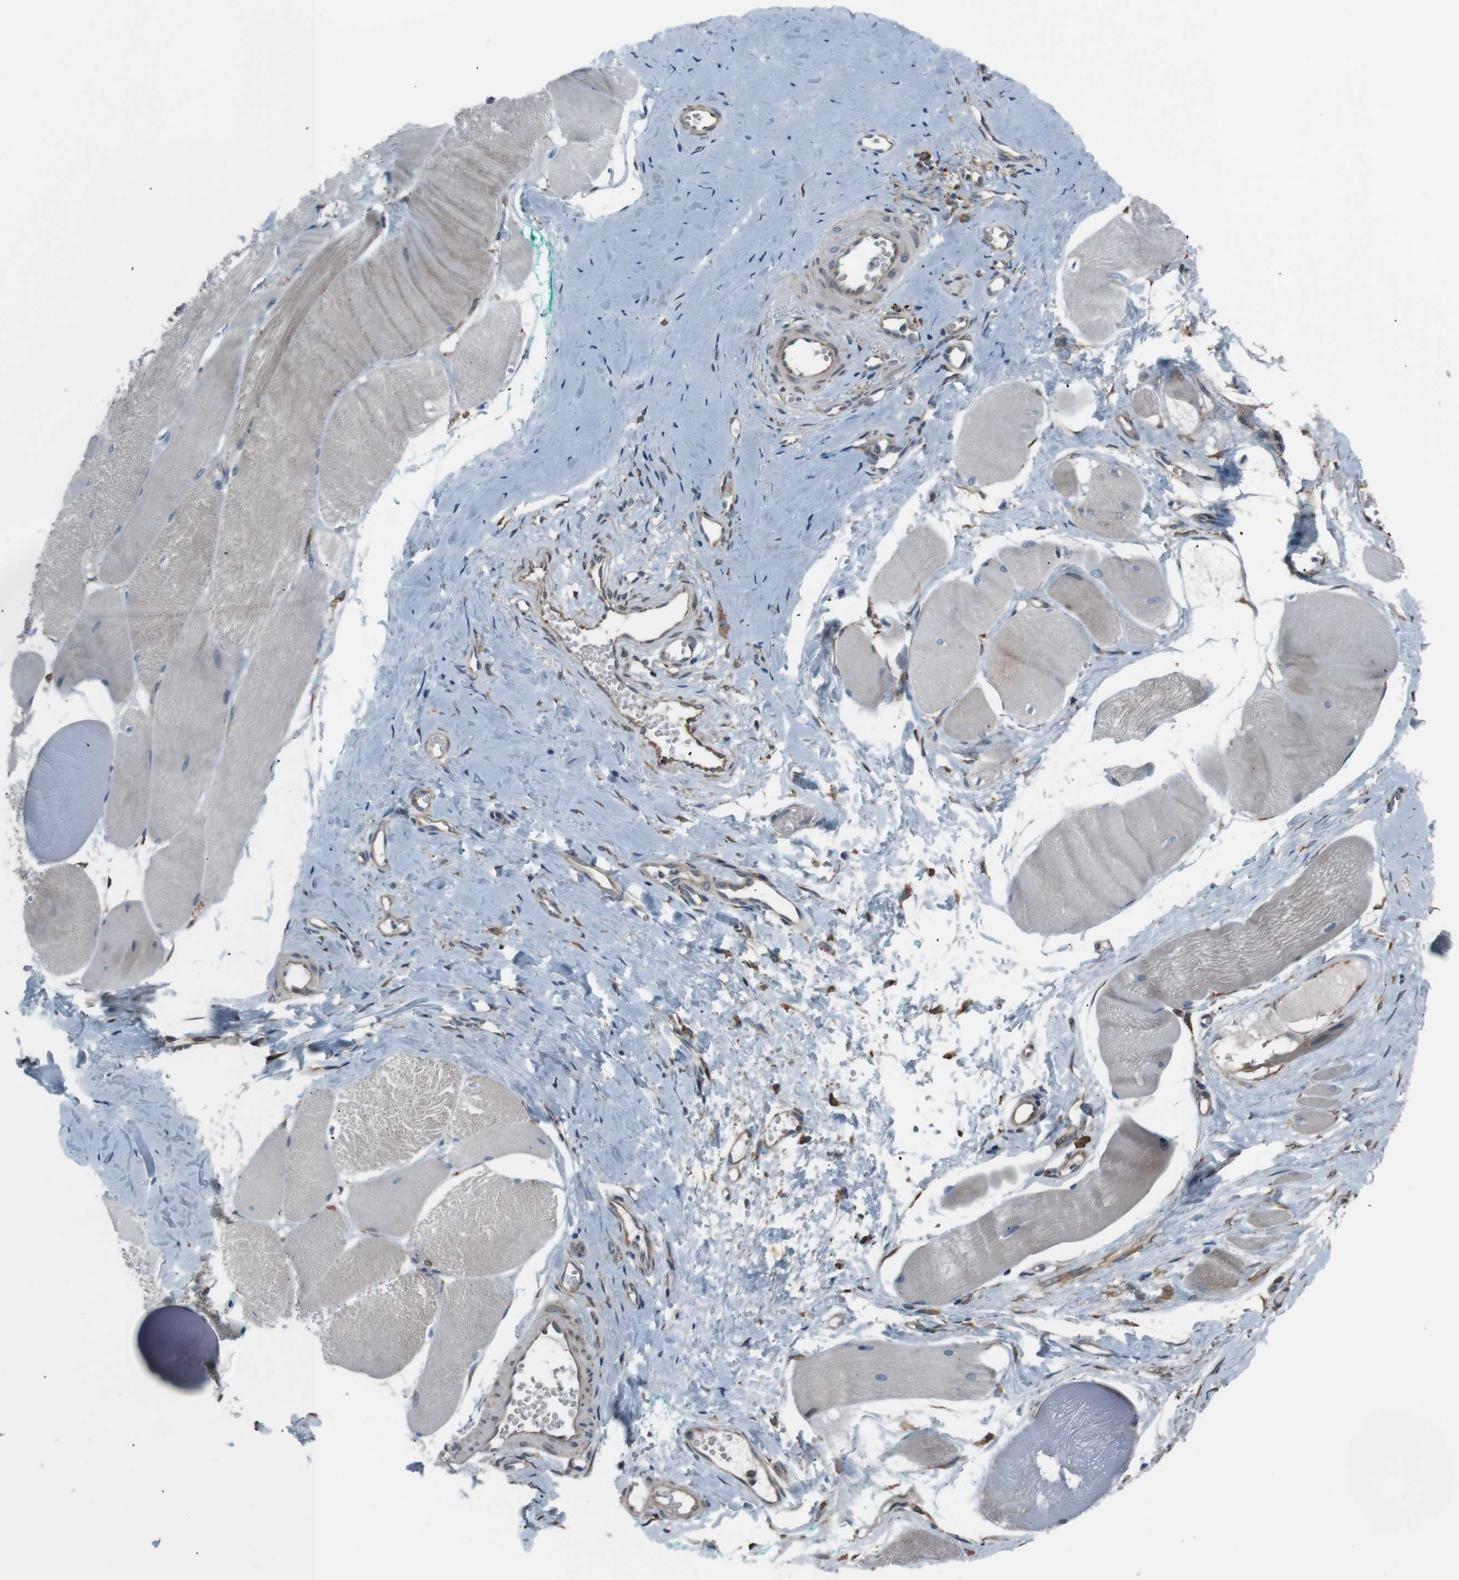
{"staining": {"intensity": "moderate", "quantity": "25%-75%", "location": "cytoplasmic/membranous"}, "tissue": "skeletal muscle", "cell_type": "Myocytes", "image_type": "normal", "snomed": [{"axis": "morphology", "description": "Normal tissue, NOS"}, {"axis": "morphology", "description": "Squamous cell carcinoma, NOS"}, {"axis": "topography", "description": "Skeletal muscle"}], "caption": "A brown stain labels moderate cytoplasmic/membranous staining of a protein in myocytes of unremarkable human skeletal muscle.", "gene": "SIGMAR1", "patient": {"sex": "male", "age": 51}}